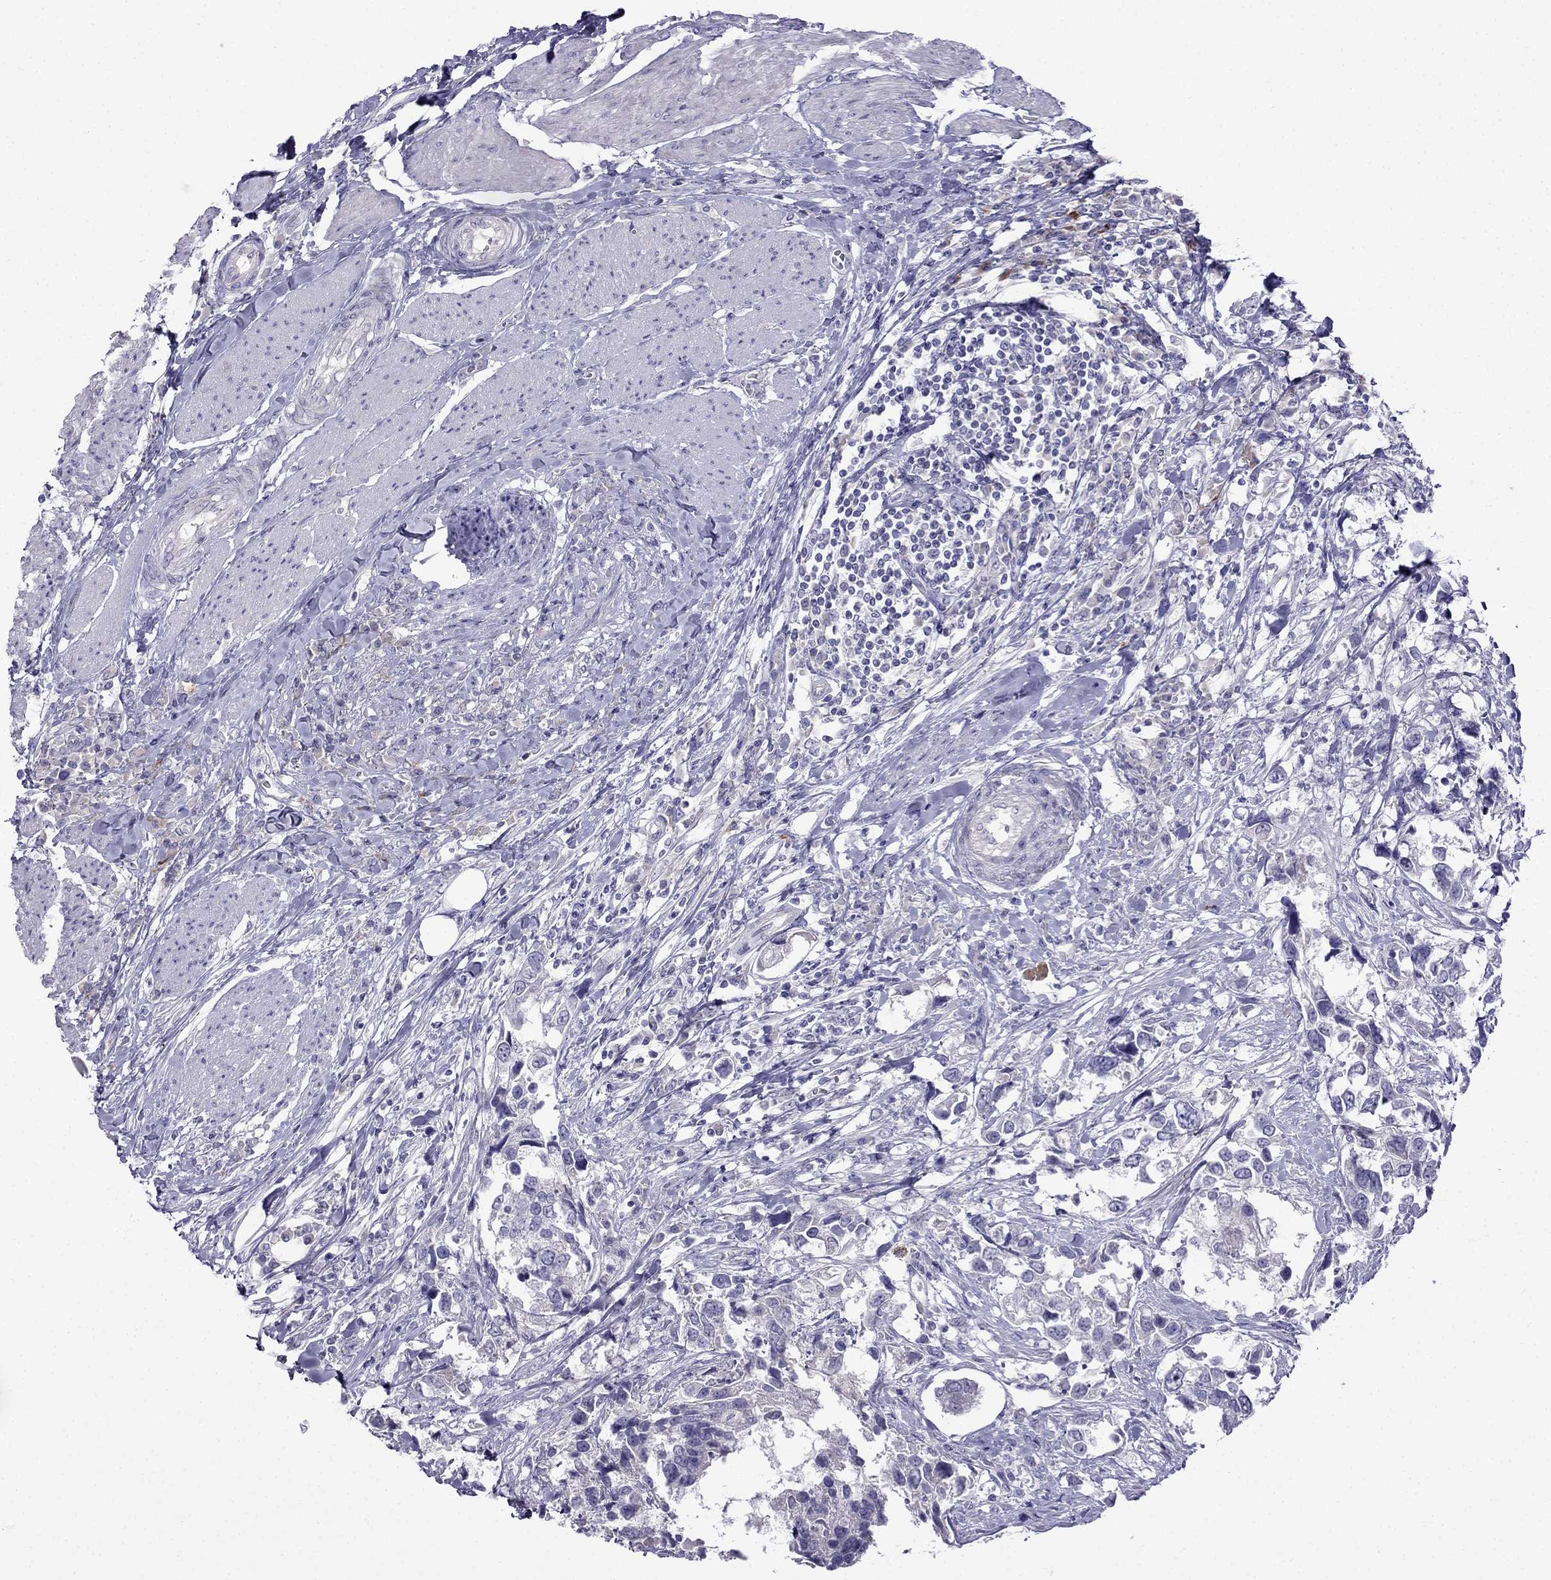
{"staining": {"intensity": "negative", "quantity": "none", "location": "none"}, "tissue": "urothelial cancer", "cell_type": "Tumor cells", "image_type": "cancer", "snomed": [{"axis": "morphology", "description": "Urothelial carcinoma, NOS"}, {"axis": "morphology", "description": "Urothelial carcinoma, High grade"}, {"axis": "topography", "description": "Urinary bladder"}], "caption": "Protein analysis of urothelial cancer displays no significant staining in tumor cells.", "gene": "PATE1", "patient": {"sex": "male", "age": 63}}